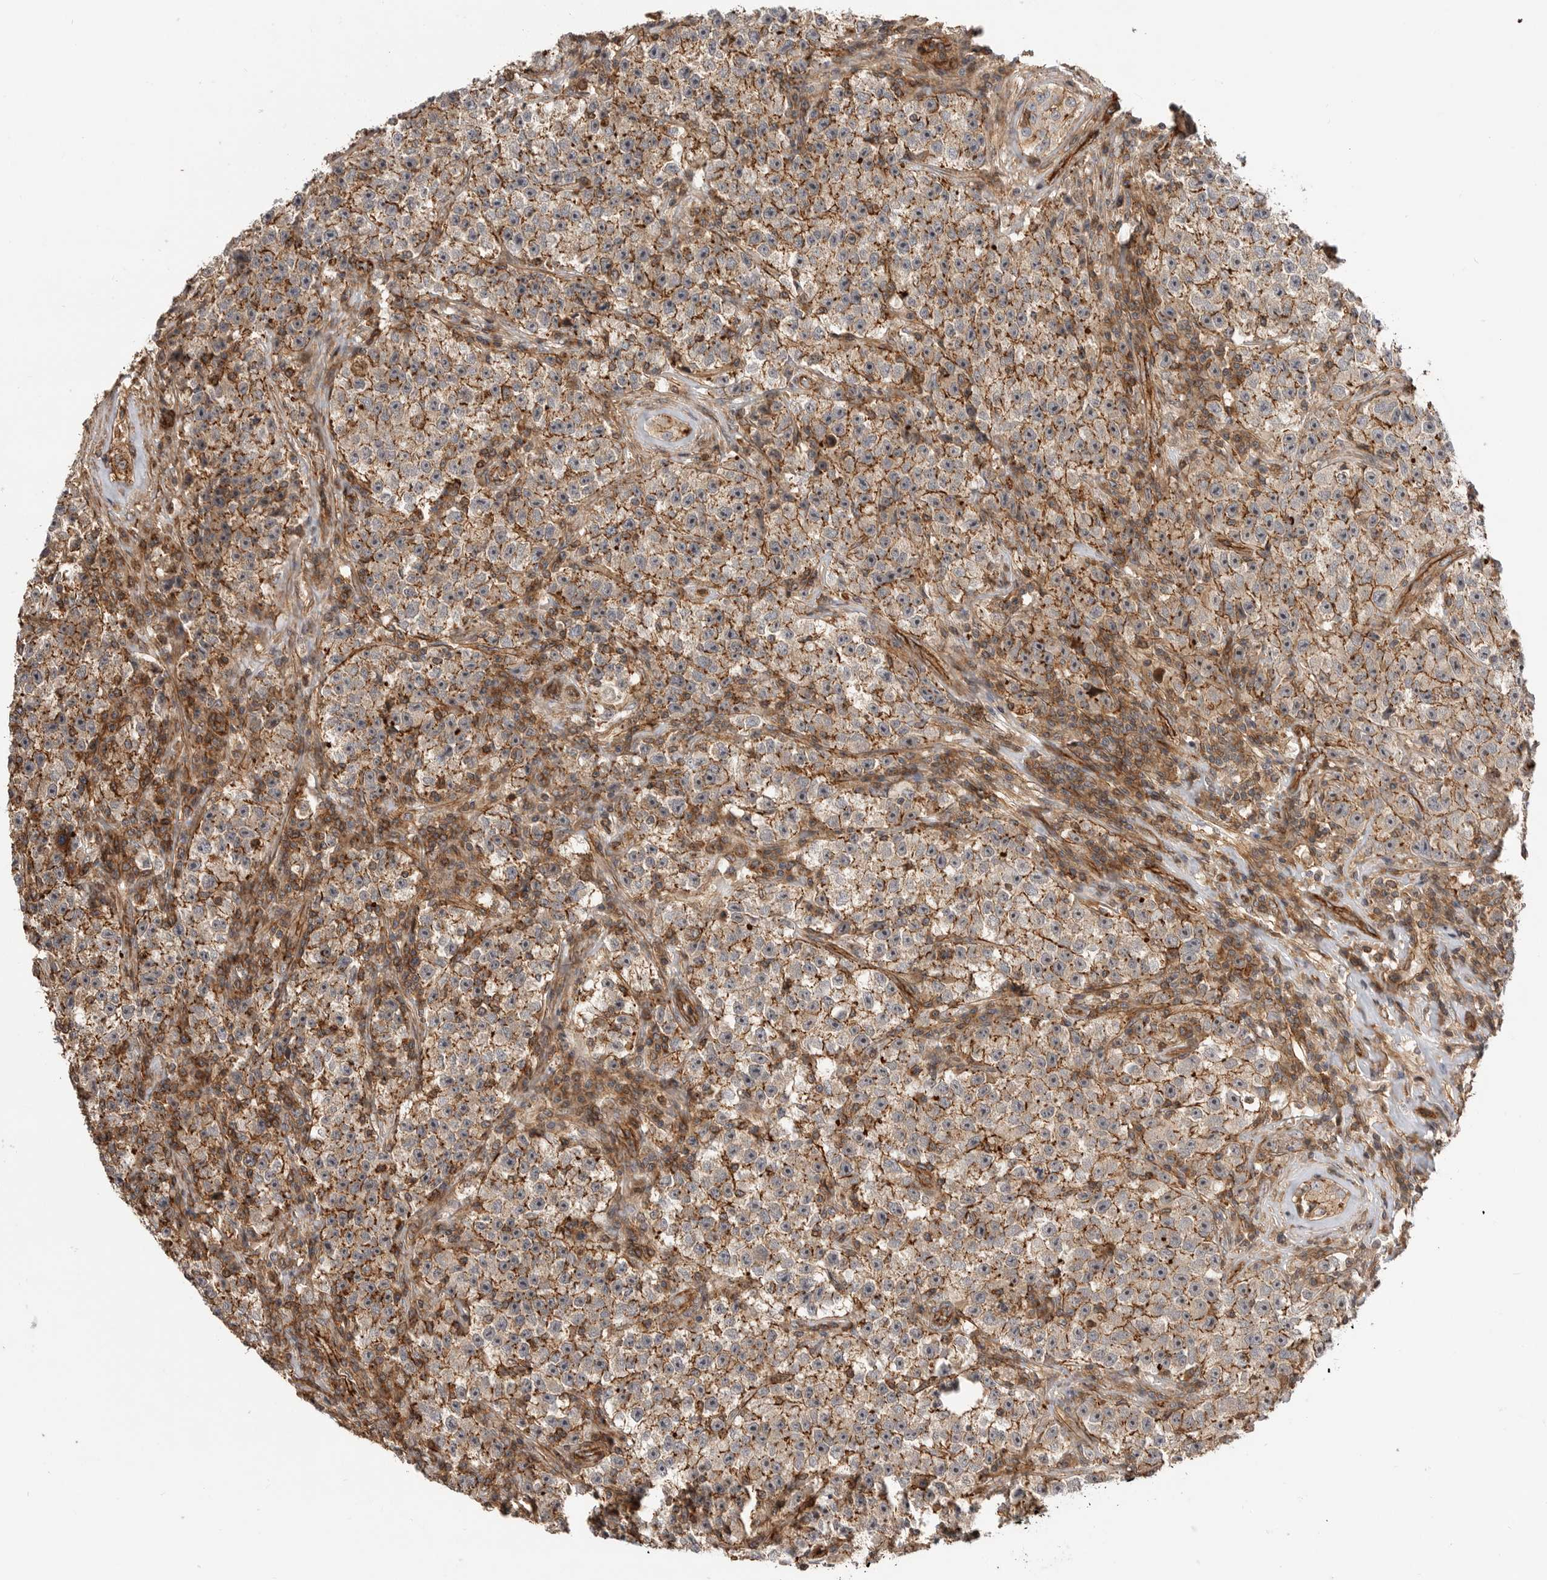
{"staining": {"intensity": "moderate", "quantity": ">75%", "location": "cytoplasmic/membranous"}, "tissue": "testis cancer", "cell_type": "Tumor cells", "image_type": "cancer", "snomed": [{"axis": "morphology", "description": "Seminoma, NOS"}, {"axis": "topography", "description": "Testis"}], "caption": "DAB (3,3'-diaminobenzidine) immunohistochemical staining of testis cancer (seminoma) displays moderate cytoplasmic/membranous protein positivity in about >75% of tumor cells.", "gene": "GPATCH2", "patient": {"sex": "male", "age": 22}}